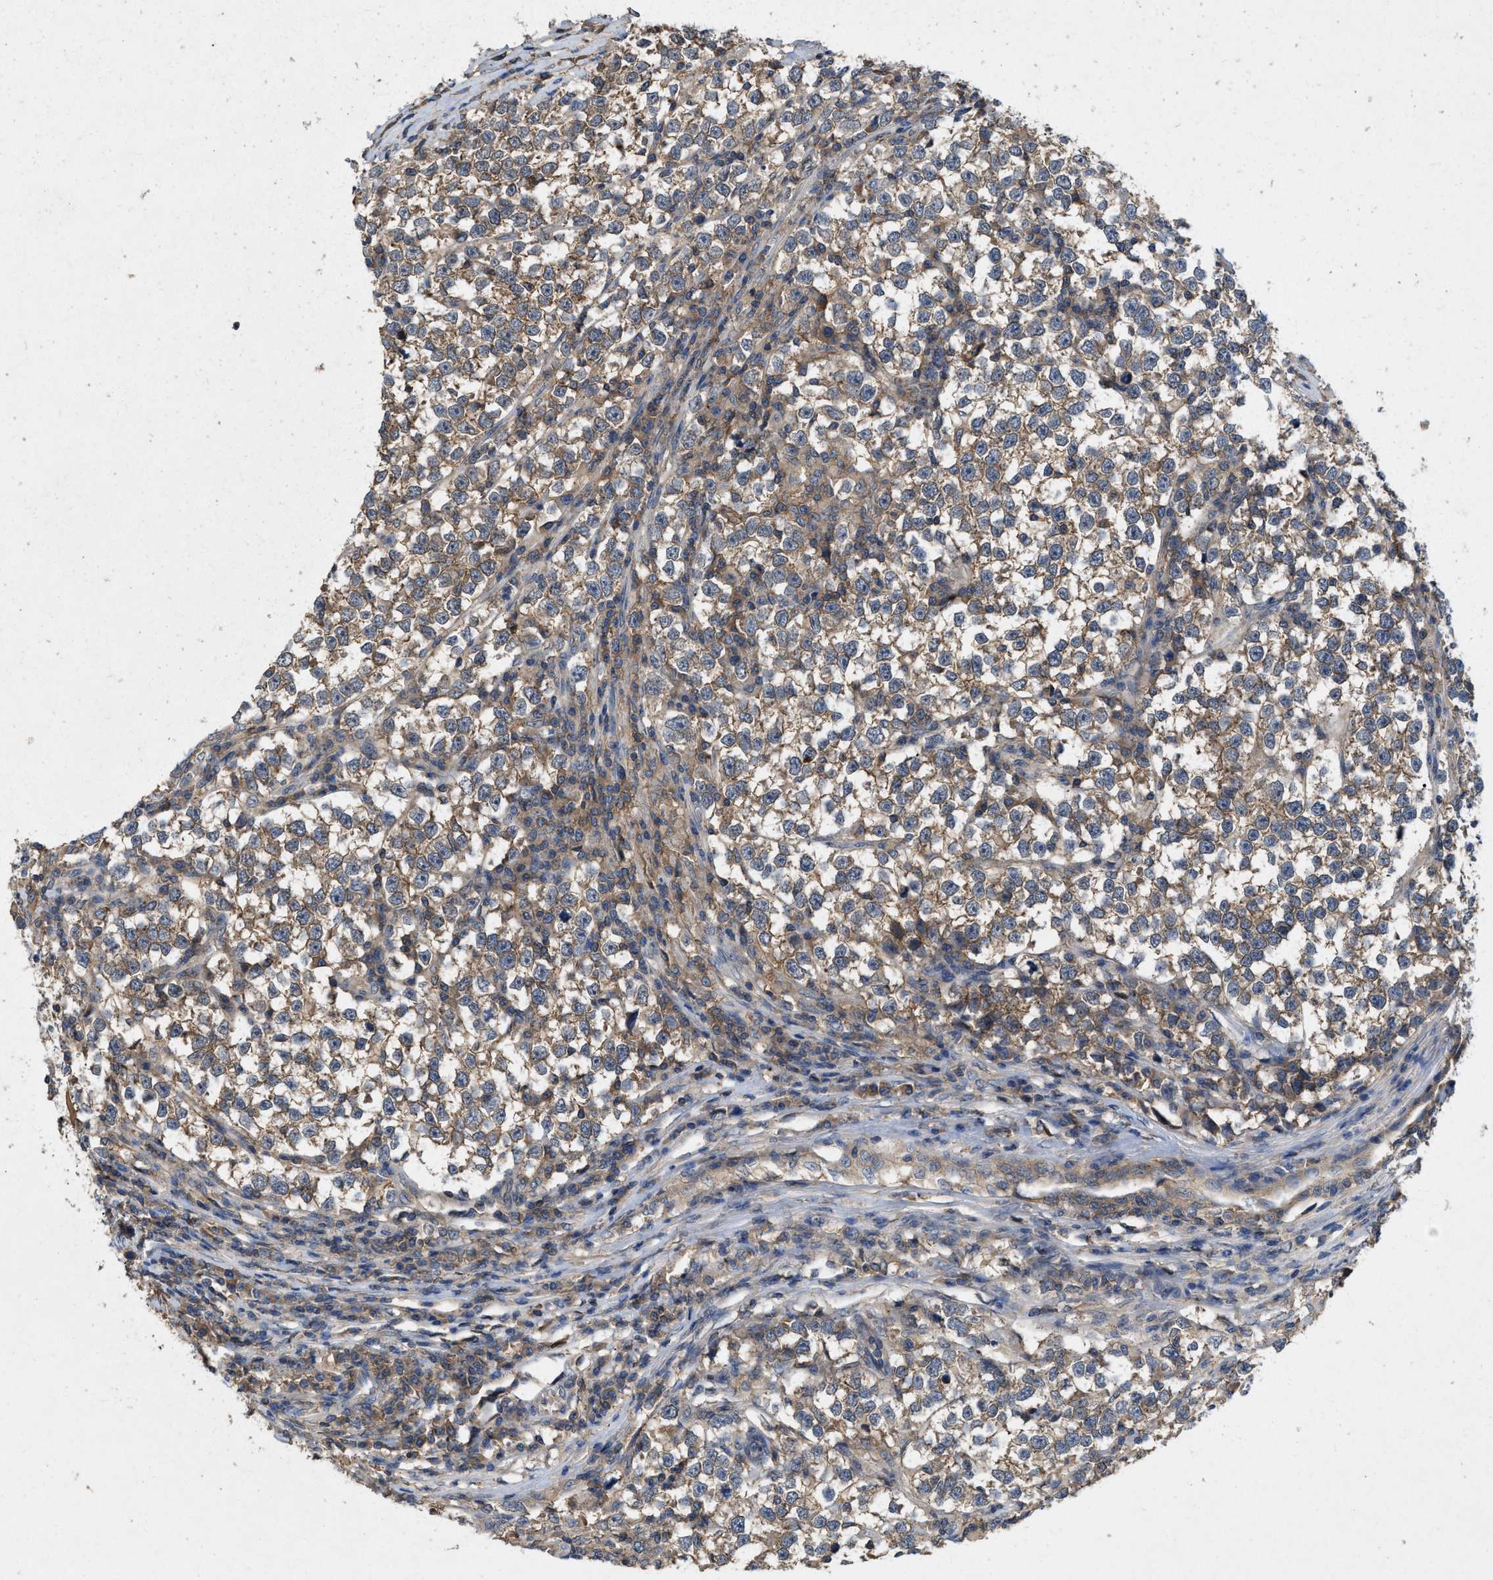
{"staining": {"intensity": "moderate", "quantity": ">75%", "location": "cytoplasmic/membranous"}, "tissue": "testis cancer", "cell_type": "Tumor cells", "image_type": "cancer", "snomed": [{"axis": "morphology", "description": "Normal tissue, NOS"}, {"axis": "morphology", "description": "Seminoma, NOS"}, {"axis": "topography", "description": "Testis"}], "caption": "IHC (DAB) staining of human testis seminoma exhibits moderate cytoplasmic/membranous protein positivity in about >75% of tumor cells.", "gene": "LPAR2", "patient": {"sex": "male", "age": 43}}